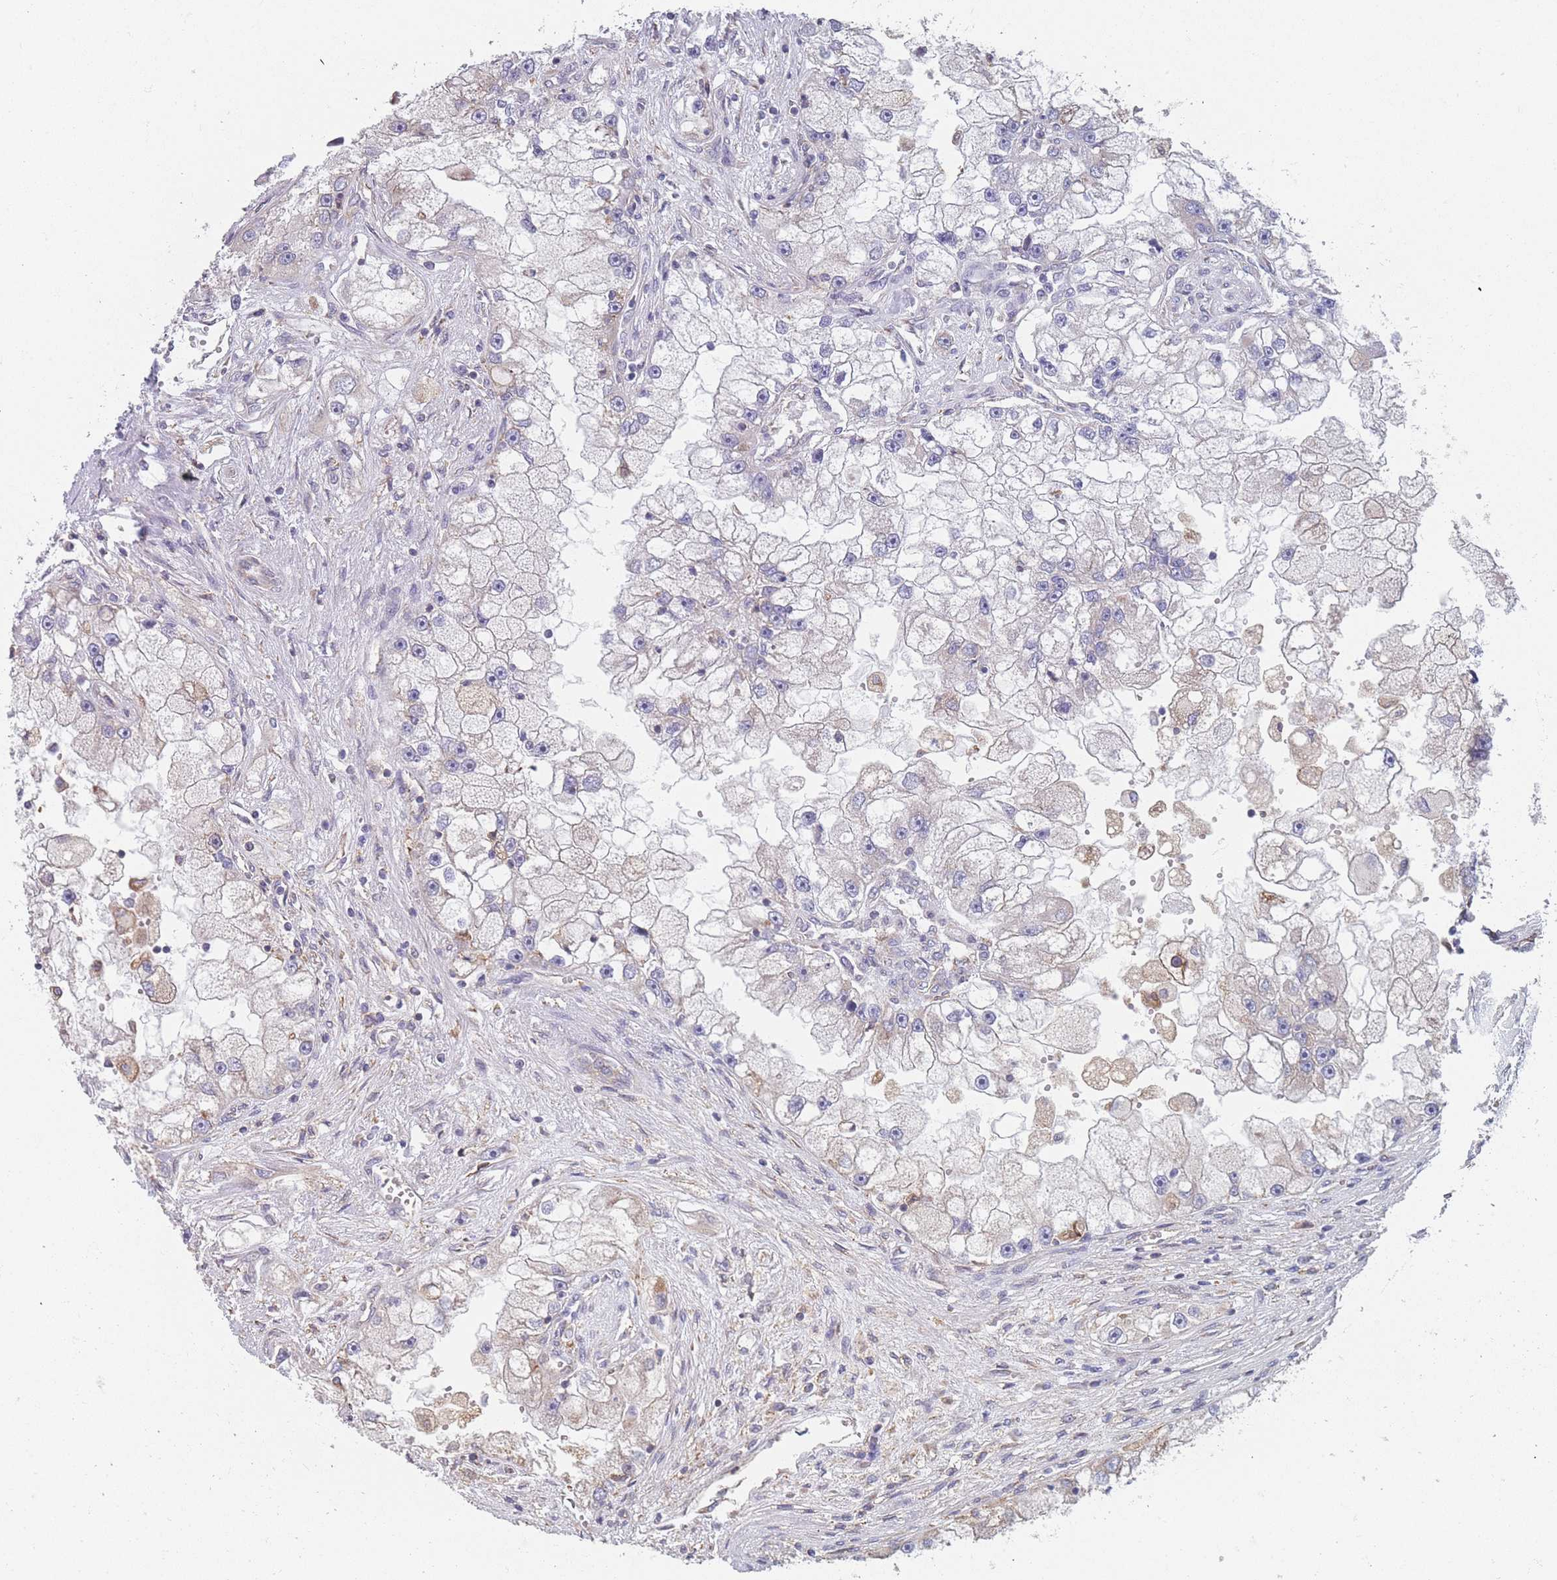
{"staining": {"intensity": "negative", "quantity": "none", "location": "none"}, "tissue": "renal cancer", "cell_type": "Tumor cells", "image_type": "cancer", "snomed": [{"axis": "morphology", "description": "Adenocarcinoma, NOS"}, {"axis": "topography", "description": "Kidney"}], "caption": "Tumor cells are negative for brown protein staining in renal cancer.", "gene": "OR7C2", "patient": {"sex": "male", "age": 63}}